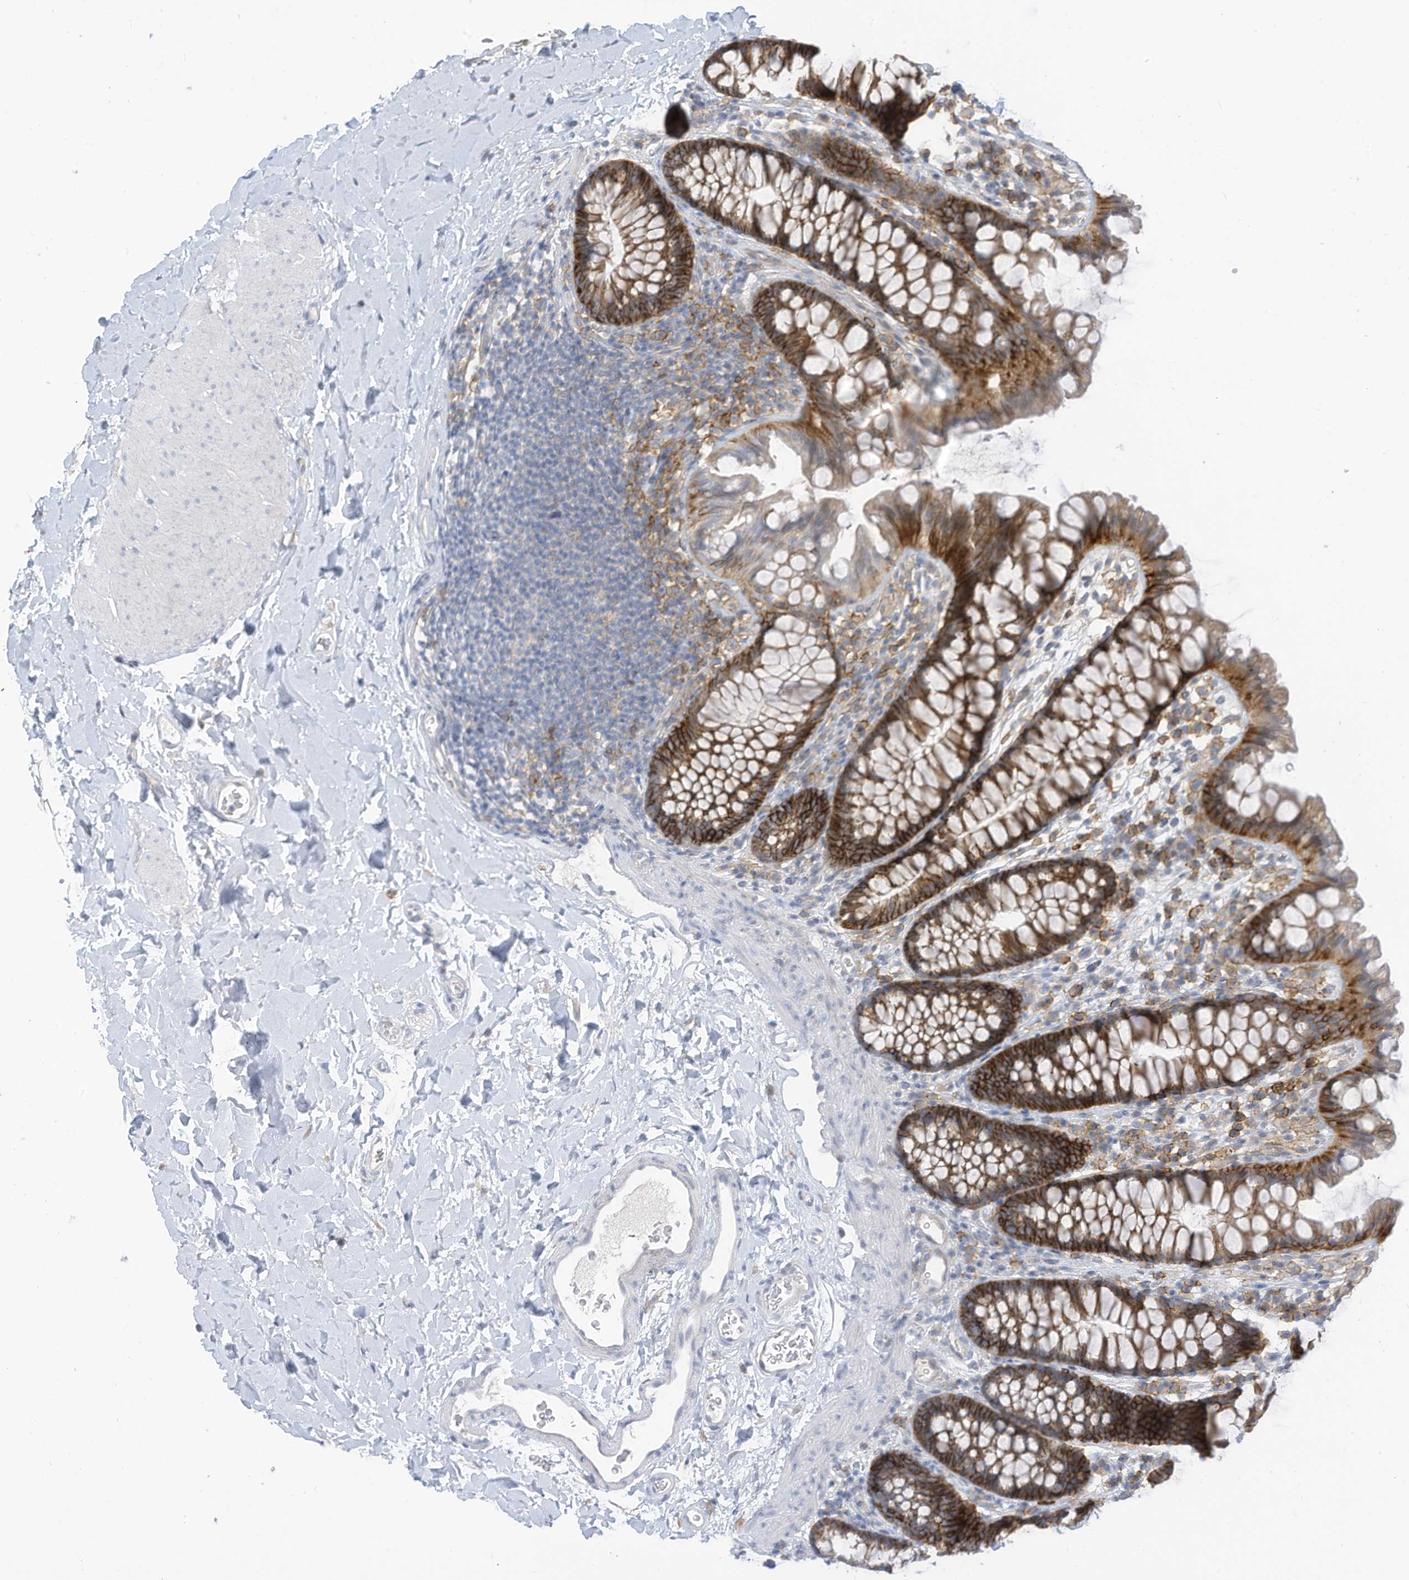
{"staining": {"intensity": "negative", "quantity": "none", "location": "none"}, "tissue": "colon", "cell_type": "Endothelial cells", "image_type": "normal", "snomed": [{"axis": "morphology", "description": "Normal tissue, NOS"}, {"axis": "topography", "description": "Colon"}], "caption": "This is an IHC histopathology image of benign colon. There is no staining in endothelial cells.", "gene": "SLC1A5", "patient": {"sex": "female", "age": 62}}